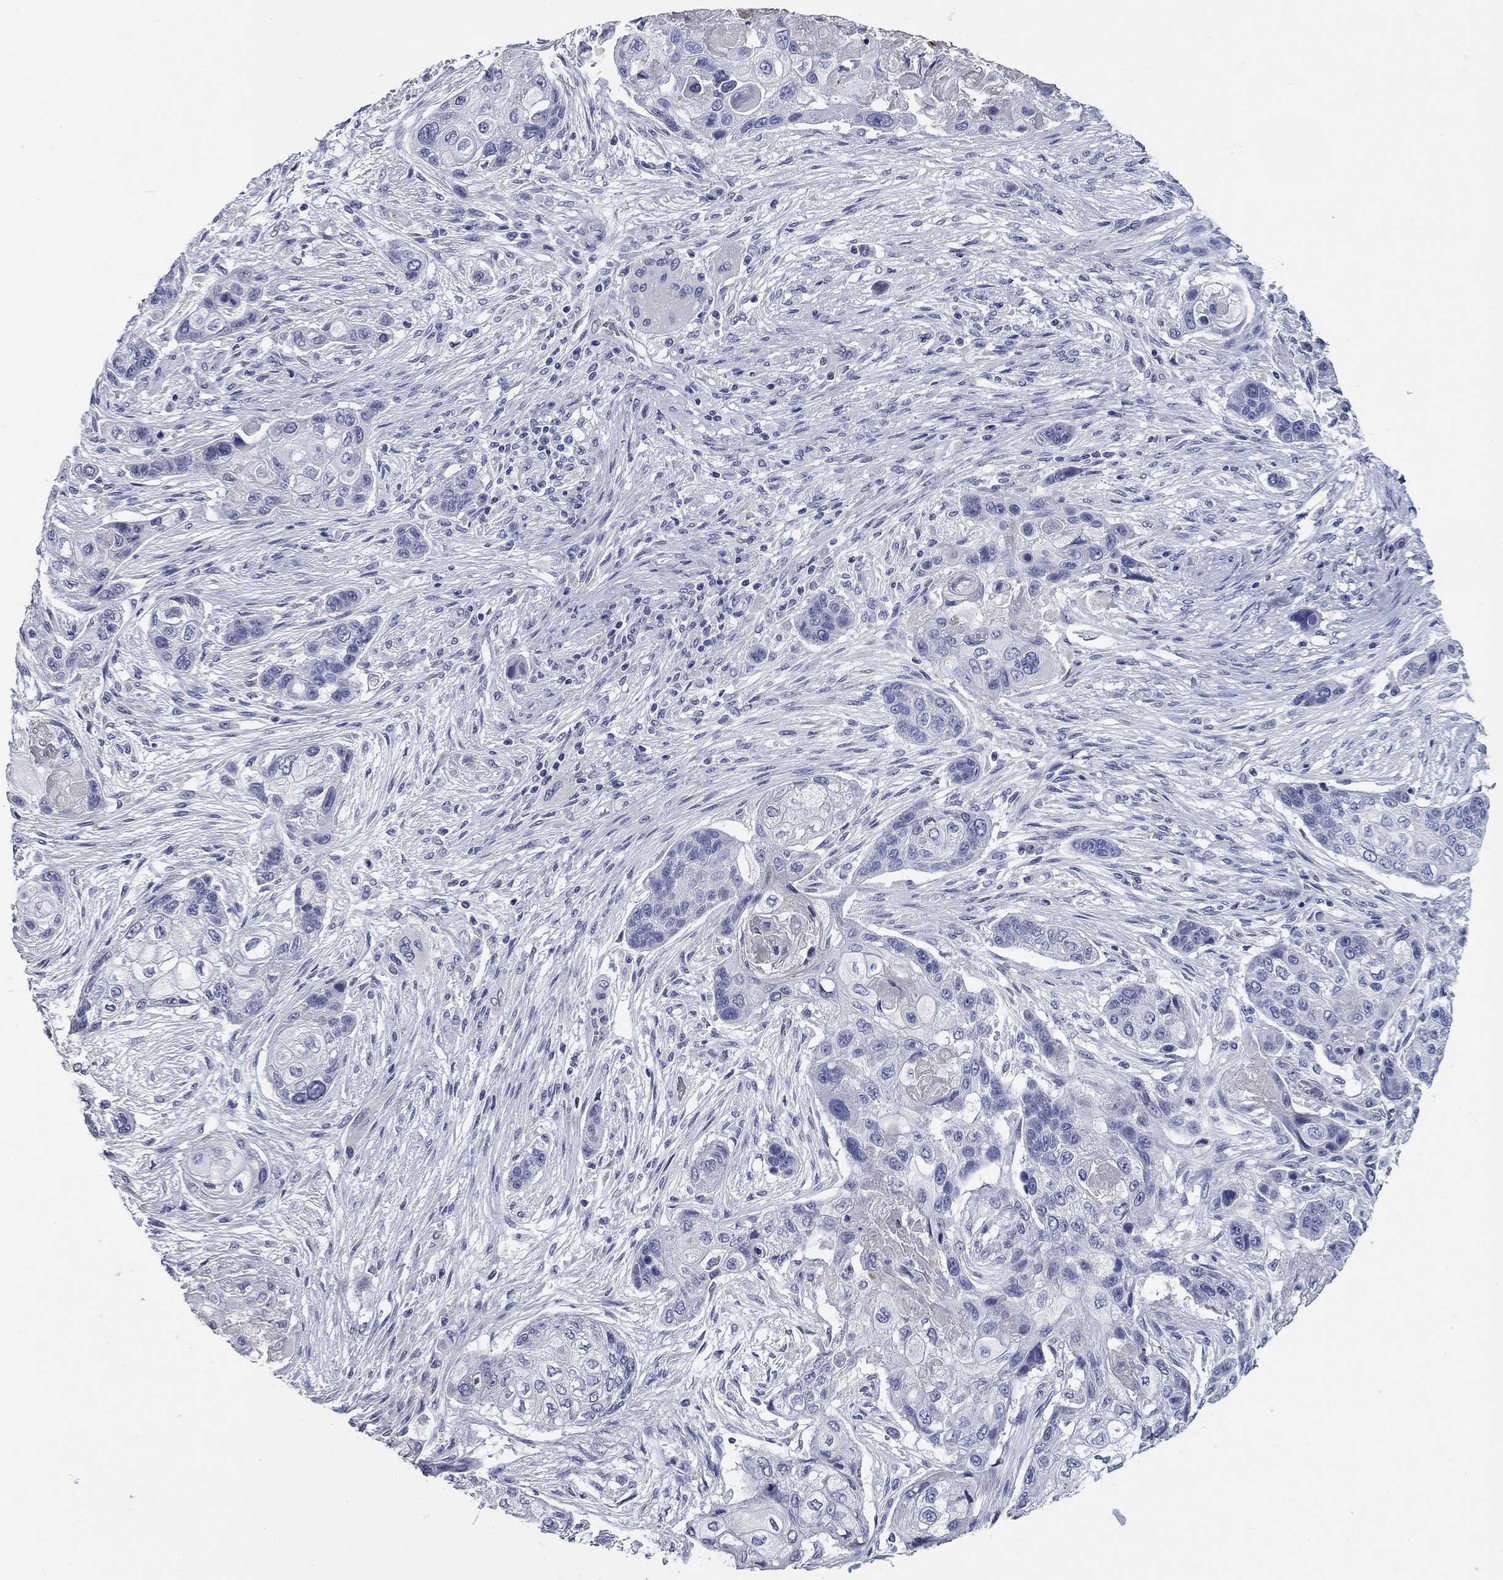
{"staining": {"intensity": "negative", "quantity": "none", "location": "none"}, "tissue": "lung cancer", "cell_type": "Tumor cells", "image_type": "cancer", "snomed": [{"axis": "morphology", "description": "Squamous cell carcinoma, NOS"}, {"axis": "topography", "description": "Lung"}], "caption": "An immunohistochemistry (IHC) photomicrograph of squamous cell carcinoma (lung) is shown. There is no staining in tumor cells of squamous cell carcinoma (lung). (DAB (3,3'-diaminobenzidine) immunohistochemistry with hematoxylin counter stain).", "gene": "SYT12", "patient": {"sex": "male", "age": 69}}